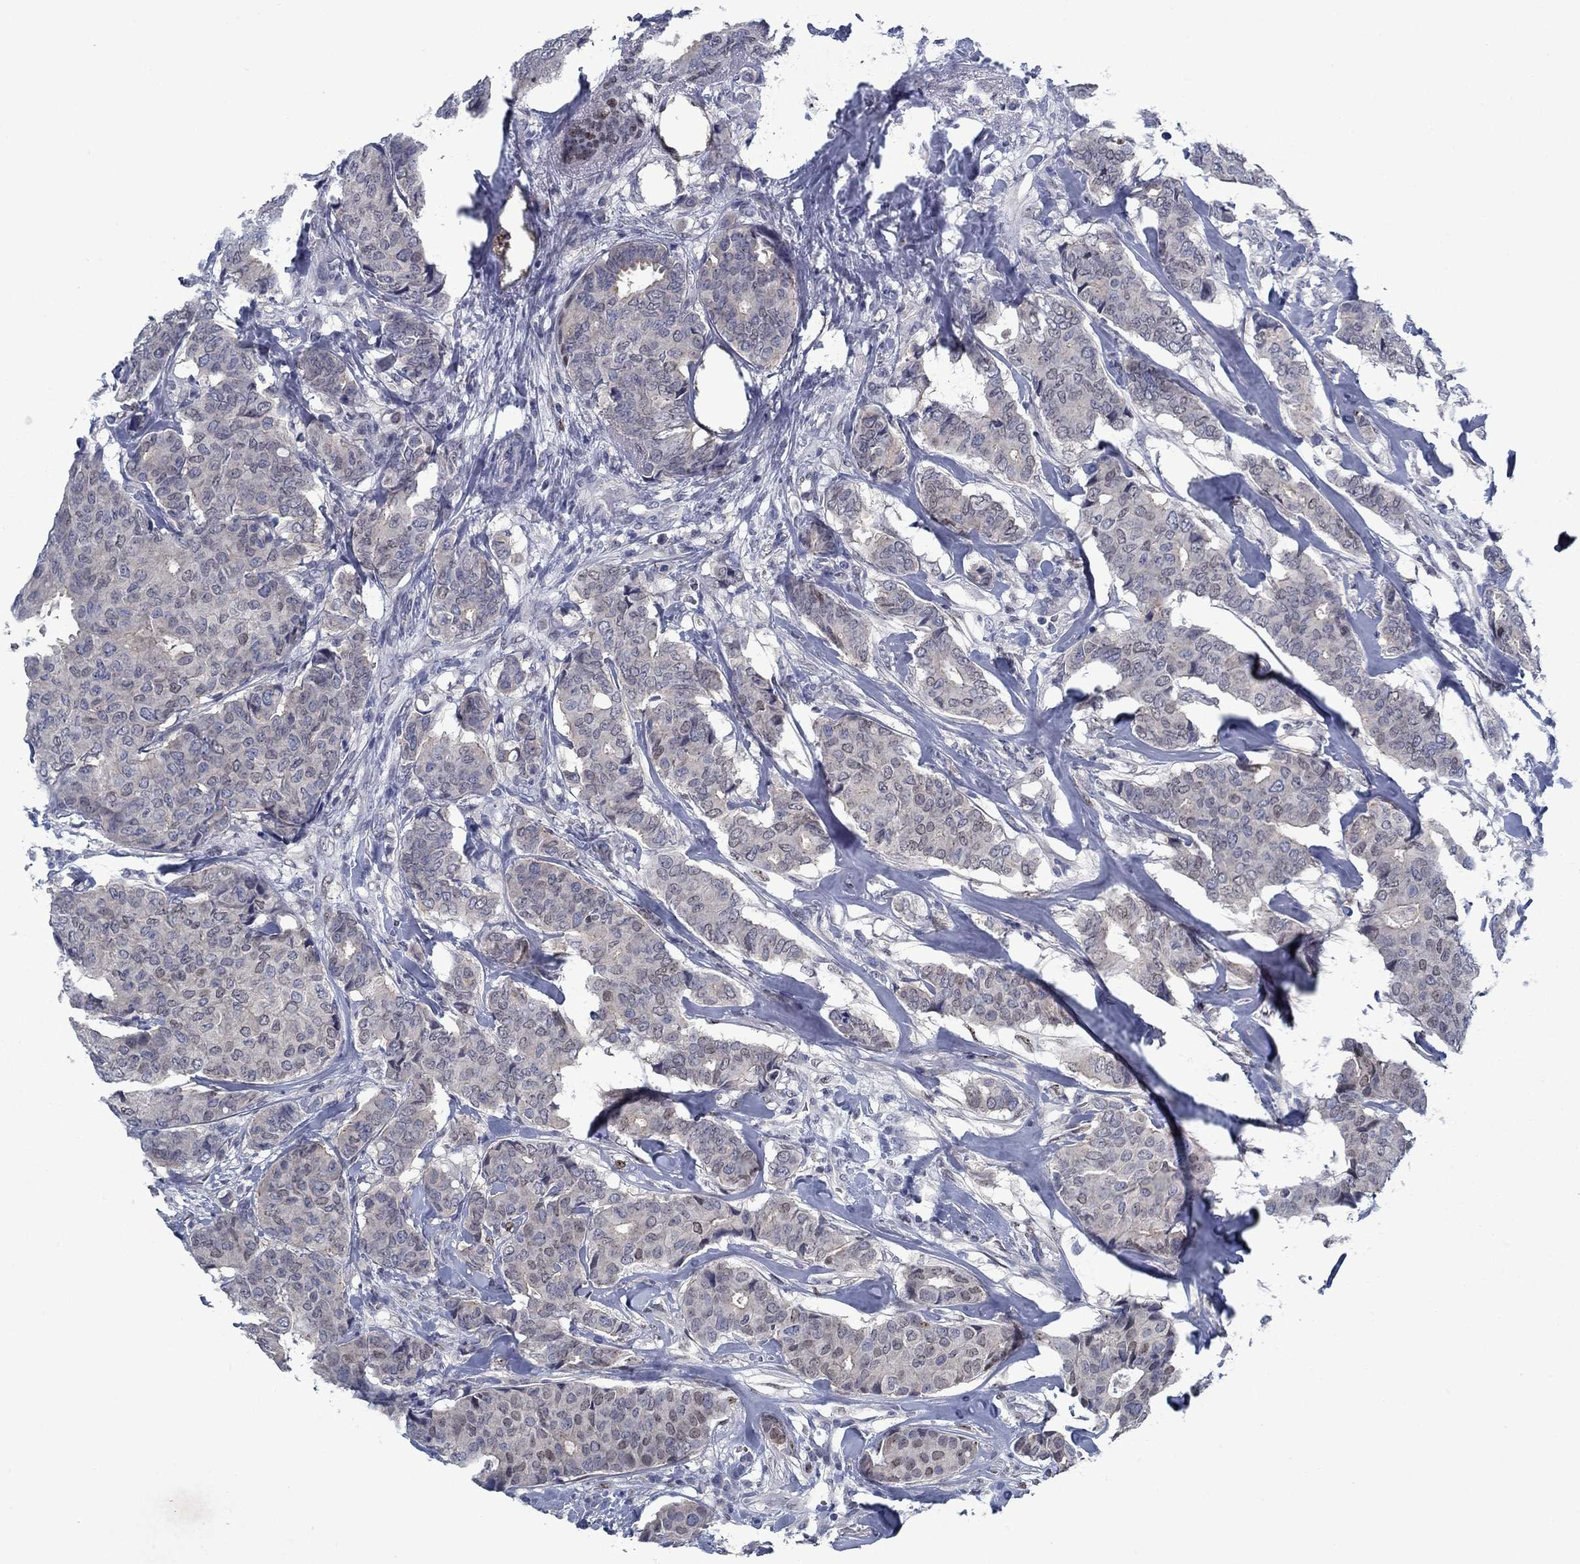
{"staining": {"intensity": "negative", "quantity": "none", "location": "none"}, "tissue": "breast cancer", "cell_type": "Tumor cells", "image_type": "cancer", "snomed": [{"axis": "morphology", "description": "Duct carcinoma"}, {"axis": "topography", "description": "Breast"}], "caption": "A micrograph of breast cancer stained for a protein reveals no brown staining in tumor cells.", "gene": "PNMA8A", "patient": {"sex": "female", "age": 75}}